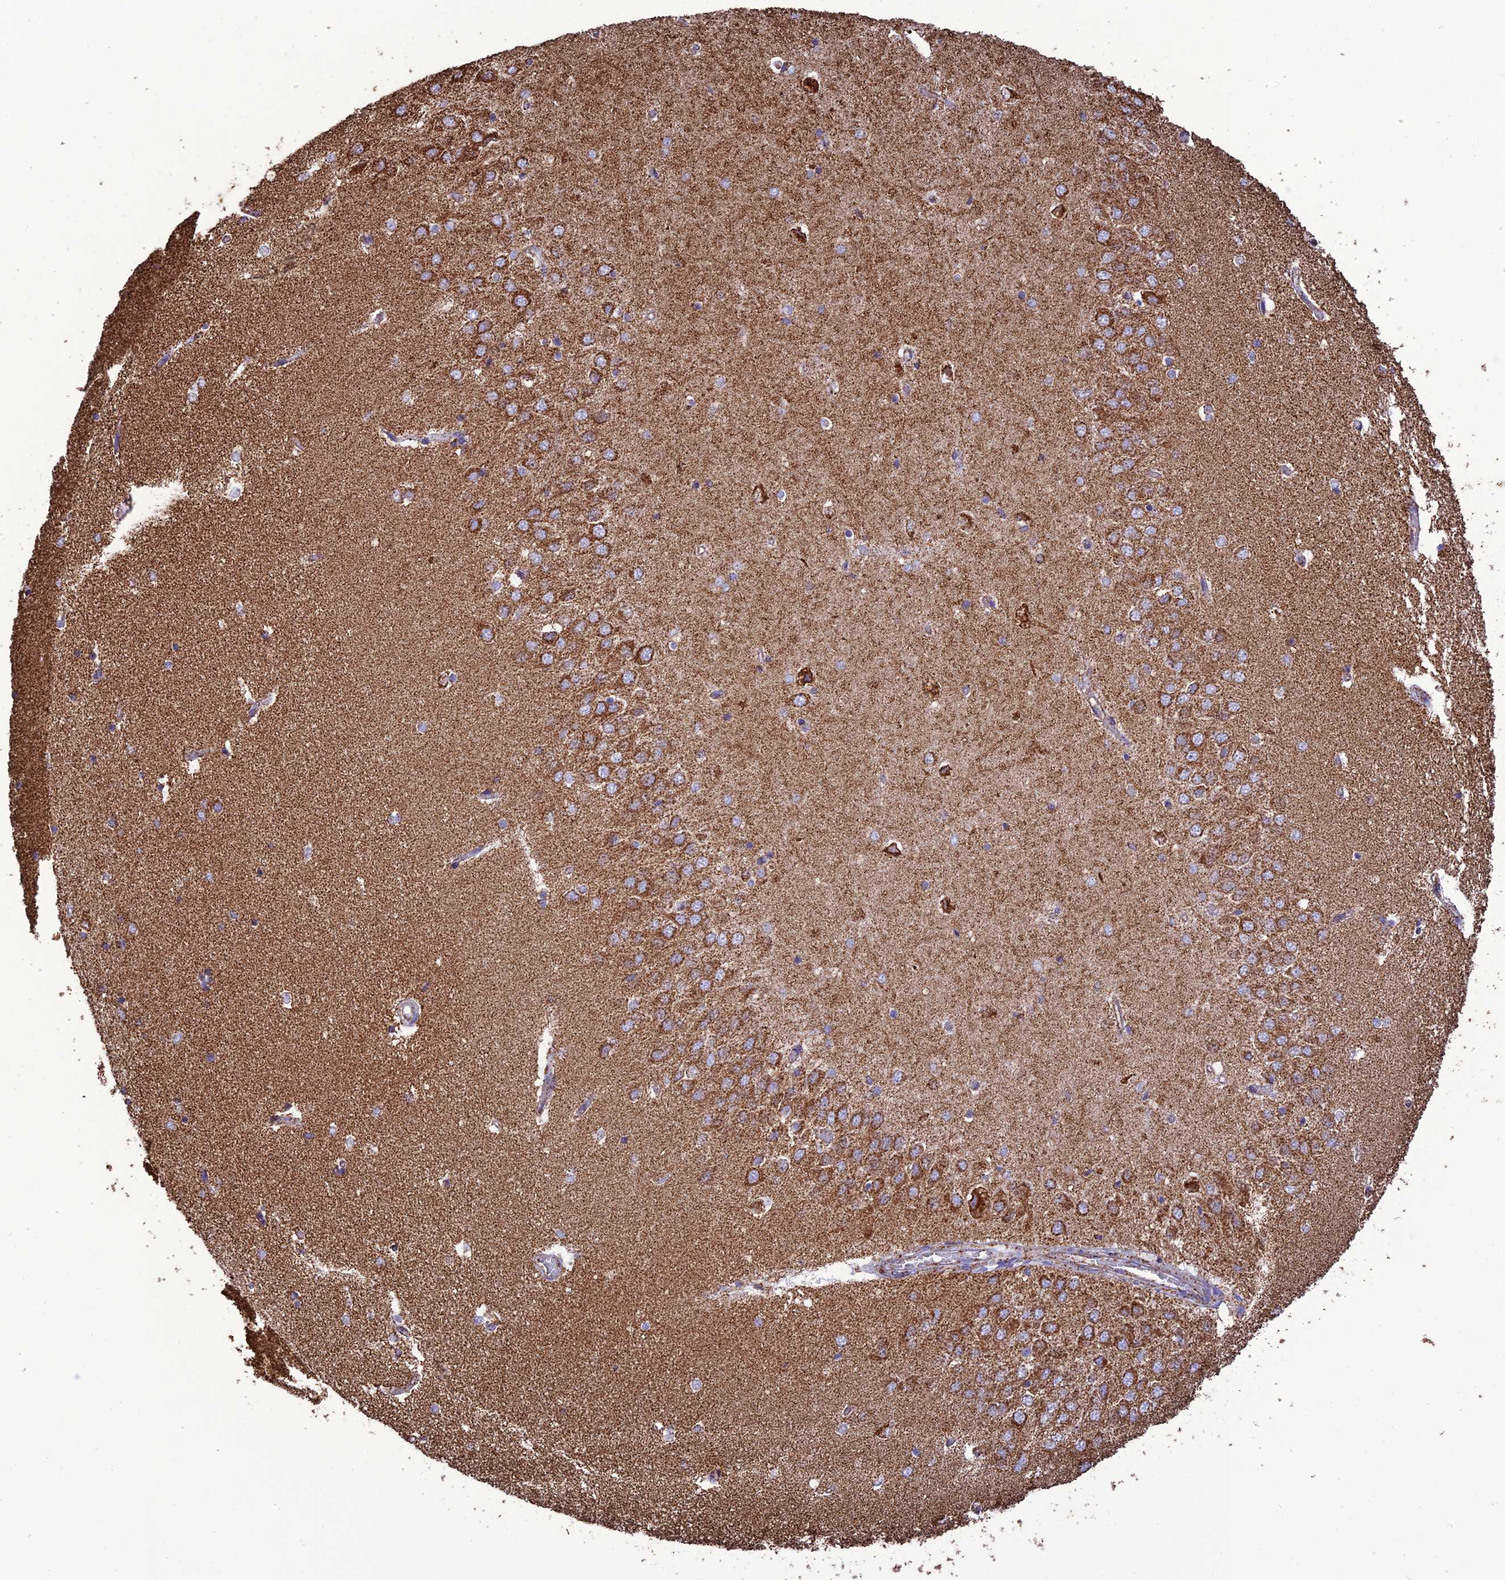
{"staining": {"intensity": "strong", "quantity": "<25%", "location": "cytoplasmic/membranous"}, "tissue": "hippocampus", "cell_type": "Glial cells", "image_type": "normal", "snomed": [{"axis": "morphology", "description": "Normal tissue, NOS"}, {"axis": "topography", "description": "Hippocampus"}], "caption": "High-power microscopy captured an IHC image of benign hippocampus, revealing strong cytoplasmic/membranous staining in about <25% of glial cells. (DAB = brown stain, brightfield microscopy at high magnification).", "gene": "NDUFAF1", "patient": {"sex": "male", "age": 45}}